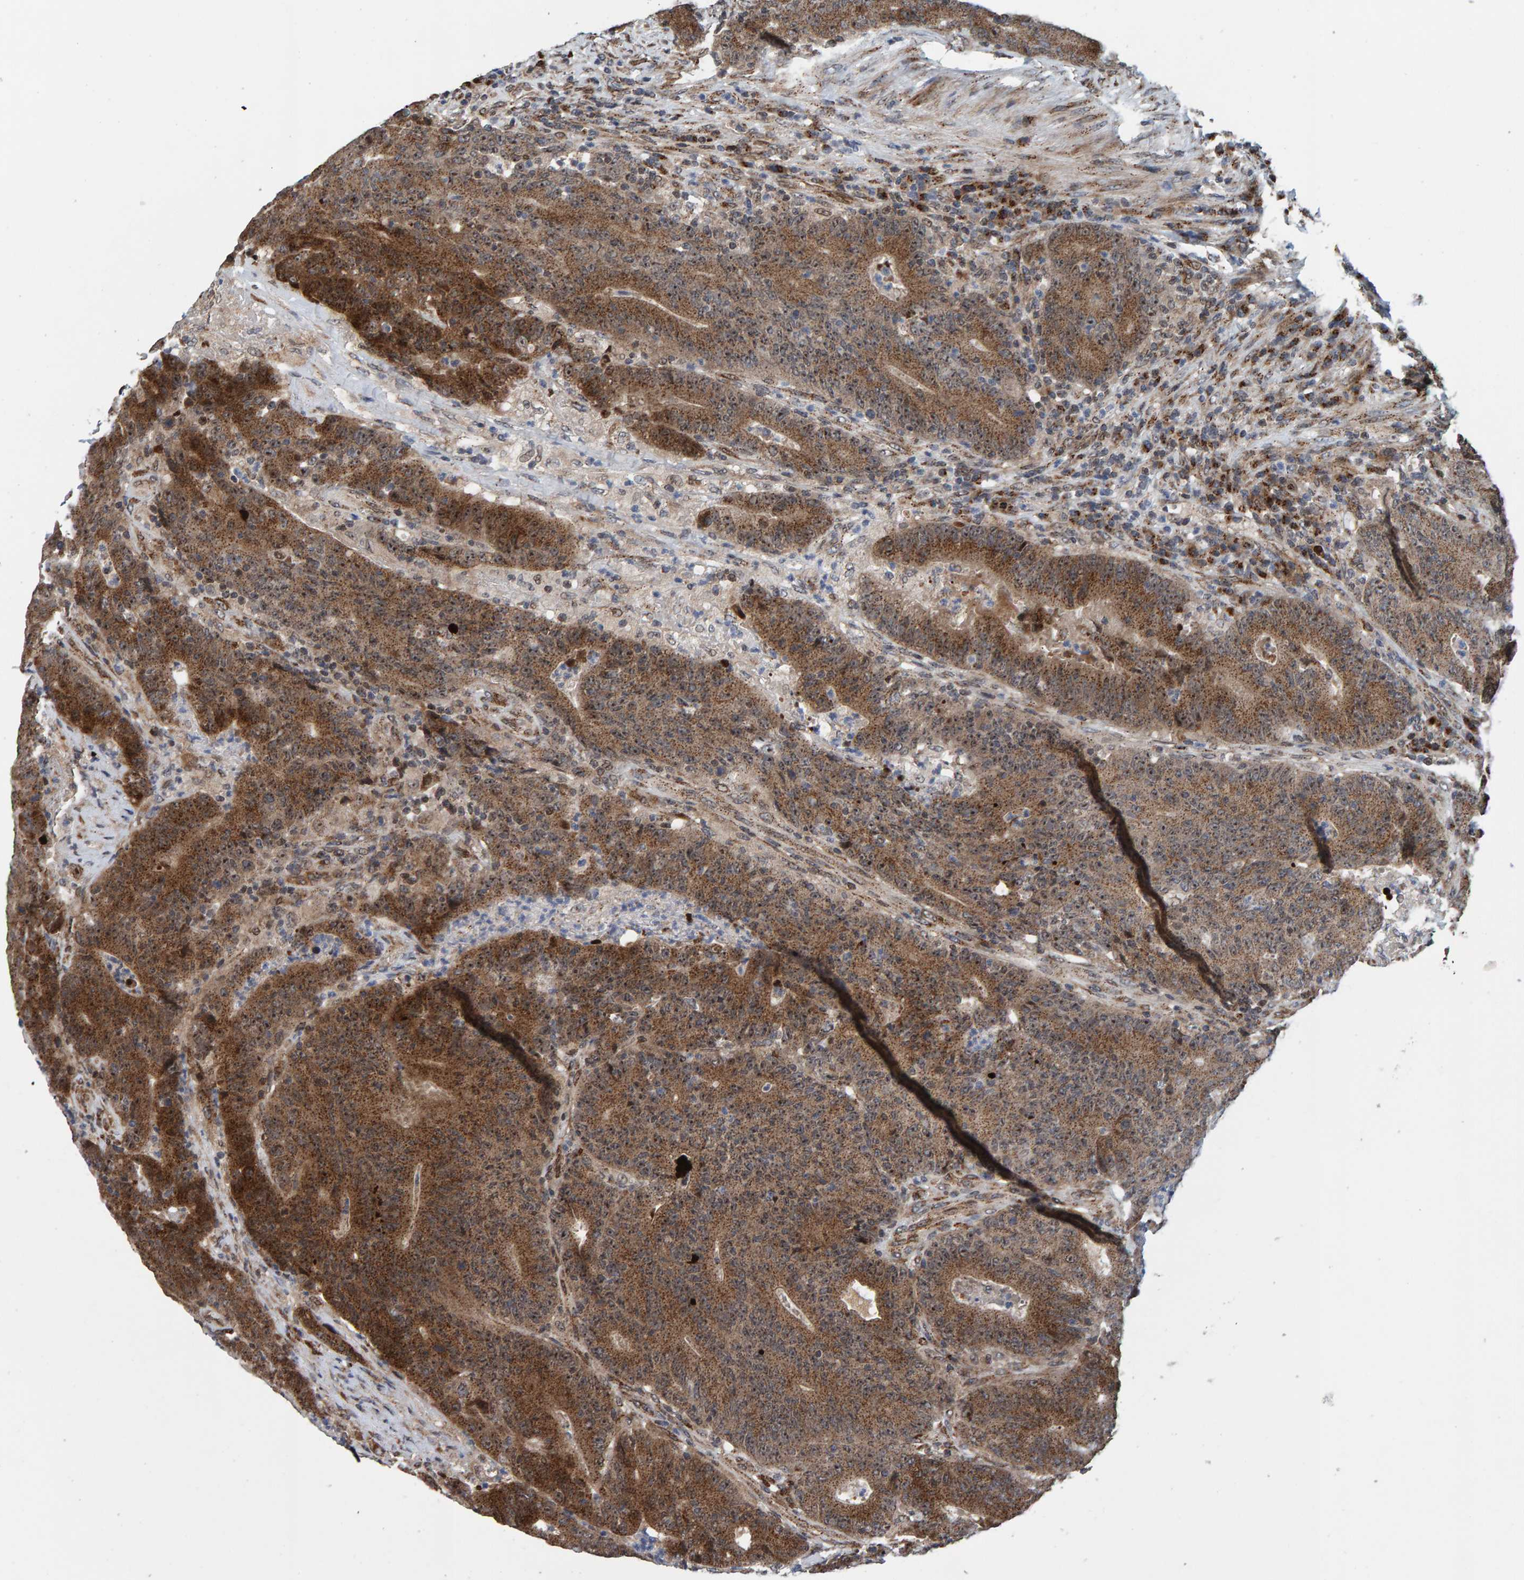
{"staining": {"intensity": "moderate", "quantity": ">75%", "location": "cytoplasmic/membranous,nuclear"}, "tissue": "colorectal cancer", "cell_type": "Tumor cells", "image_type": "cancer", "snomed": [{"axis": "morphology", "description": "Normal tissue, NOS"}, {"axis": "morphology", "description": "Adenocarcinoma, NOS"}, {"axis": "topography", "description": "Colon"}], "caption": "Protein expression by immunohistochemistry shows moderate cytoplasmic/membranous and nuclear expression in approximately >75% of tumor cells in adenocarcinoma (colorectal).", "gene": "CCDC25", "patient": {"sex": "female", "age": 75}}